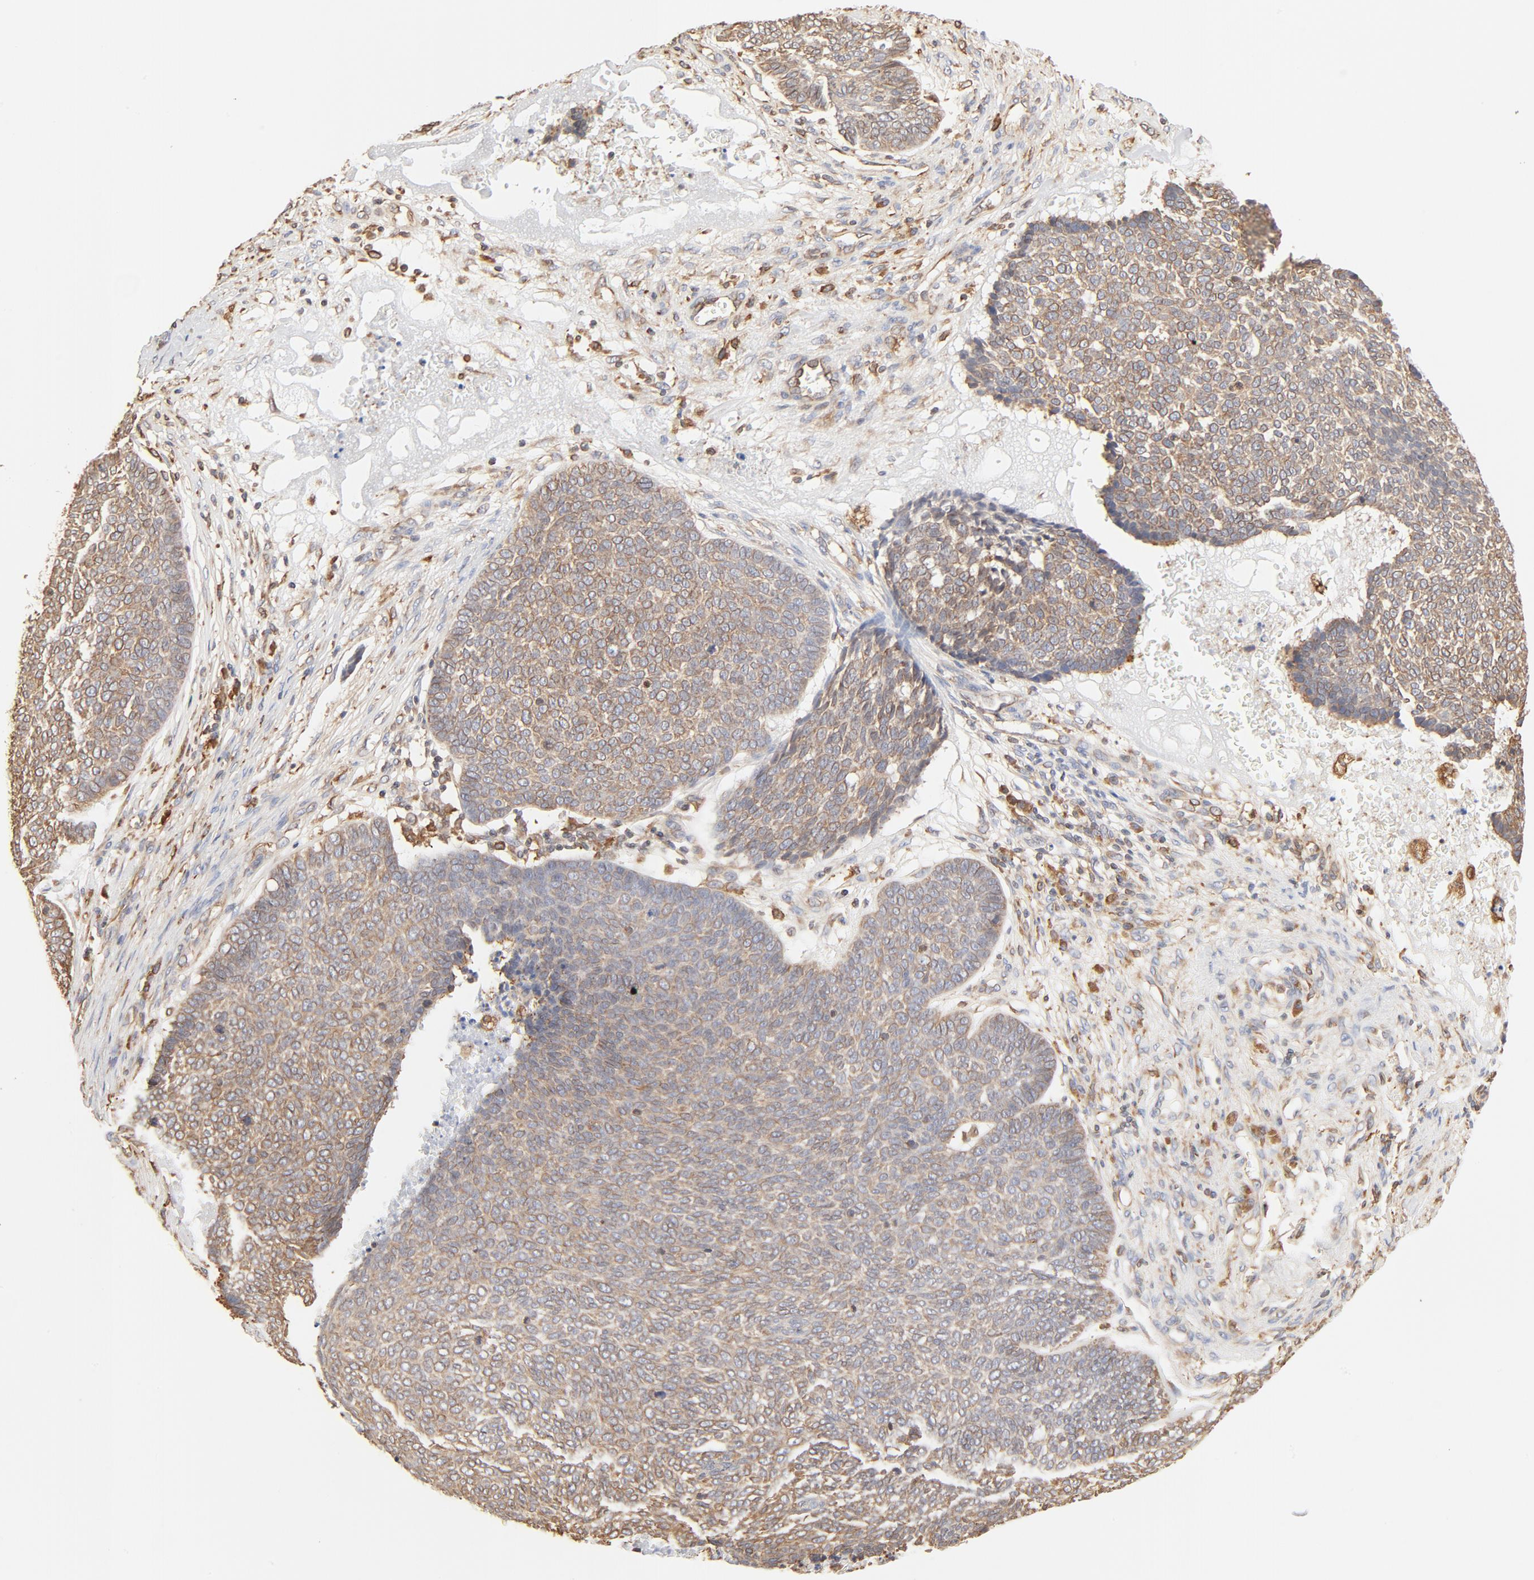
{"staining": {"intensity": "weak", "quantity": ">75%", "location": "cytoplasmic/membranous"}, "tissue": "skin cancer", "cell_type": "Tumor cells", "image_type": "cancer", "snomed": [{"axis": "morphology", "description": "Basal cell carcinoma"}, {"axis": "topography", "description": "Skin"}], "caption": "The micrograph reveals staining of skin cancer (basal cell carcinoma), revealing weak cytoplasmic/membranous protein expression (brown color) within tumor cells.", "gene": "BCAP31", "patient": {"sex": "male", "age": 84}}